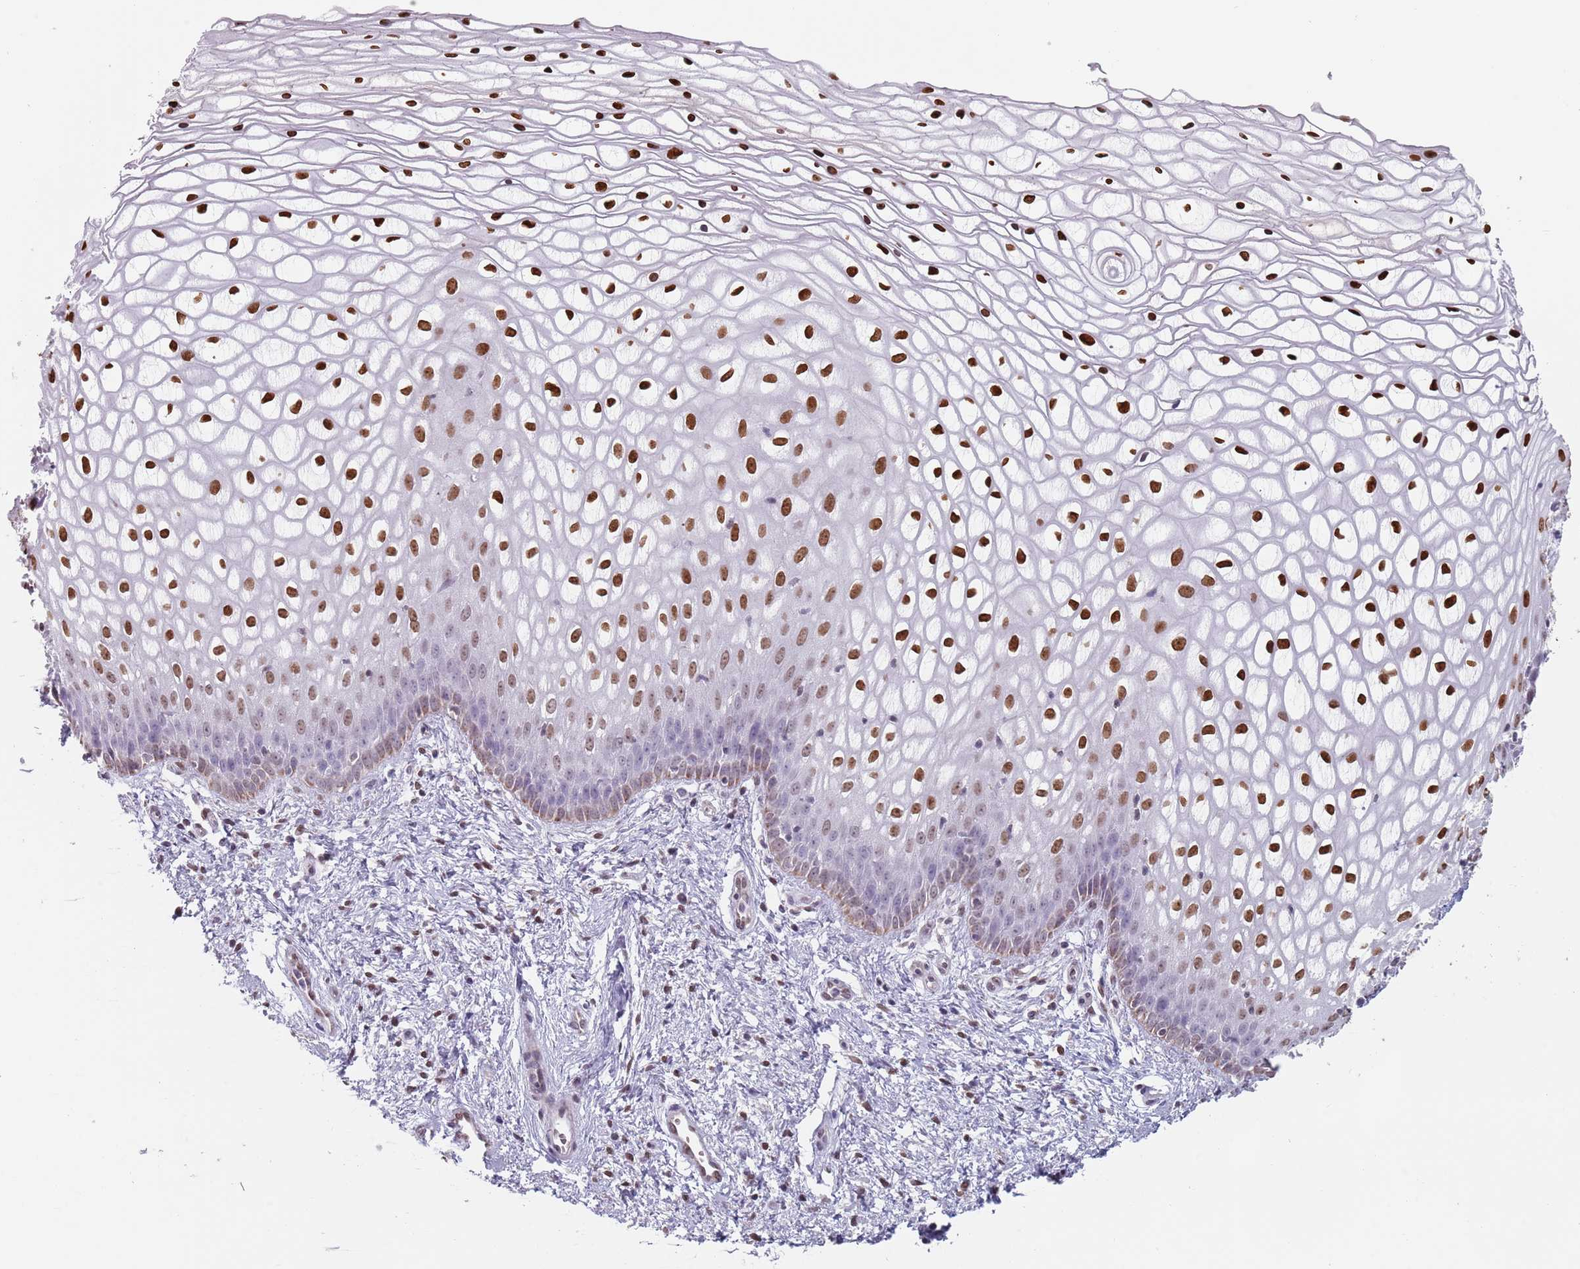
{"staining": {"intensity": "strong", "quantity": "25%-75%", "location": "nuclear"}, "tissue": "vagina", "cell_type": "Squamous epithelial cells", "image_type": "normal", "snomed": [{"axis": "morphology", "description": "Normal tissue, NOS"}, {"axis": "topography", "description": "Vagina"}], "caption": "Protein expression analysis of benign vagina demonstrates strong nuclear expression in approximately 25%-75% of squamous epithelial cells. Immunohistochemistry (ihc) stains the protein of interest in brown and the nuclei are stained blue.", "gene": "MFSD12", "patient": {"sex": "female", "age": 34}}